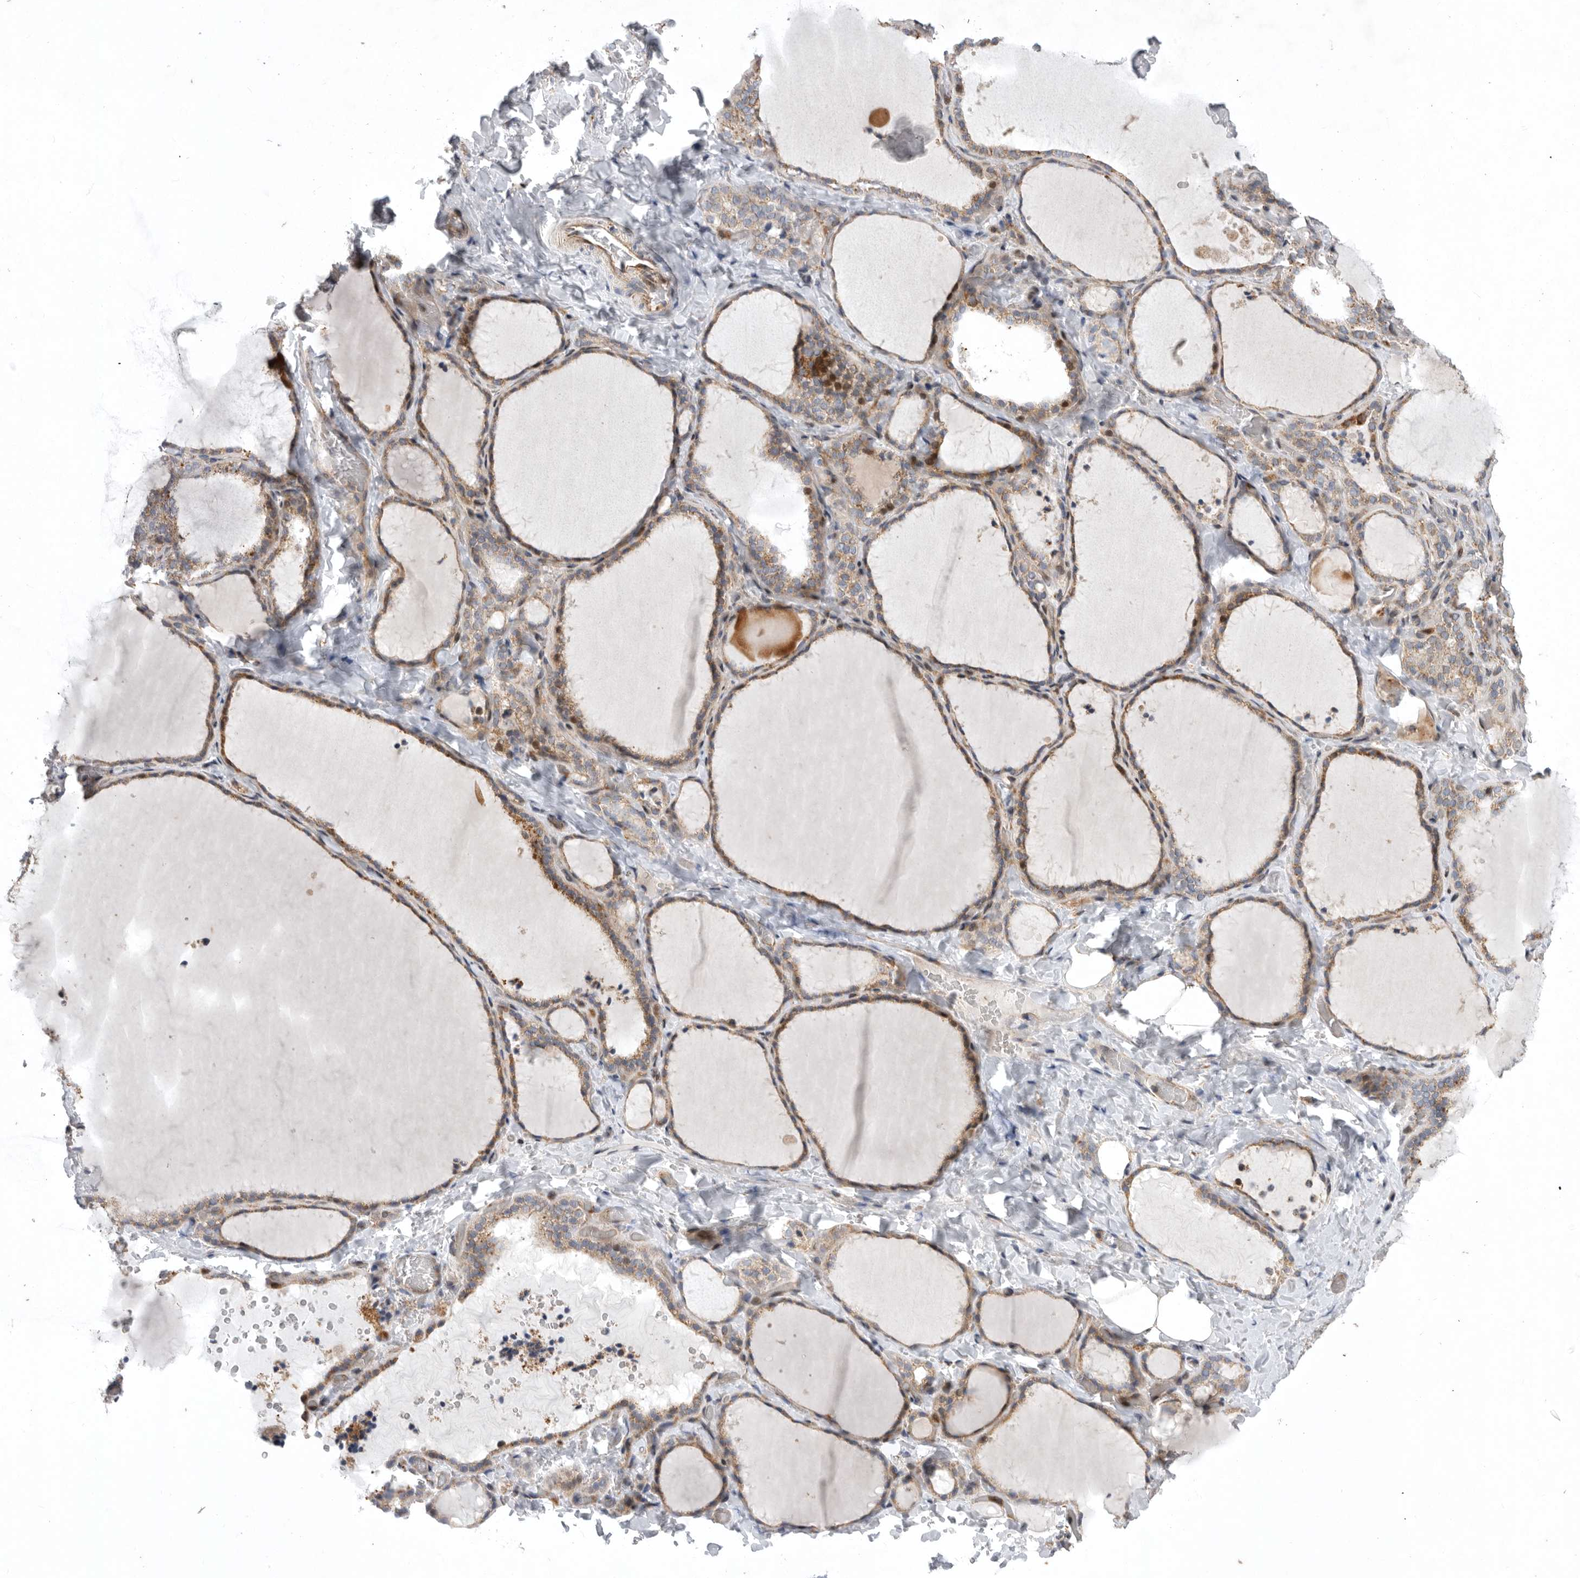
{"staining": {"intensity": "moderate", "quantity": ">75%", "location": "cytoplasmic/membranous"}, "tissue": "thyroid gland", "cell_type": "Glandular cells", "image_type": "normal", "snomed": [{"axis": "morphology", "description": "Normal tissue, NOS"}, {"axis": "topography", "description": "Thyroid gland"}], "caption": "Glandular cells demonstrate medium levels of moderate cytoplasmic/membranous staining in approximately >75% of cells in unremarkable thyroid gland. The staining is performed using DAB (3,3'-diaminobenzidine) brown chromogen to label protein expression. The nuclei are counter-stained blue using hematoxylin.", "gene": "MPZL1", "patient": {"sex": "female", "age": 22}}